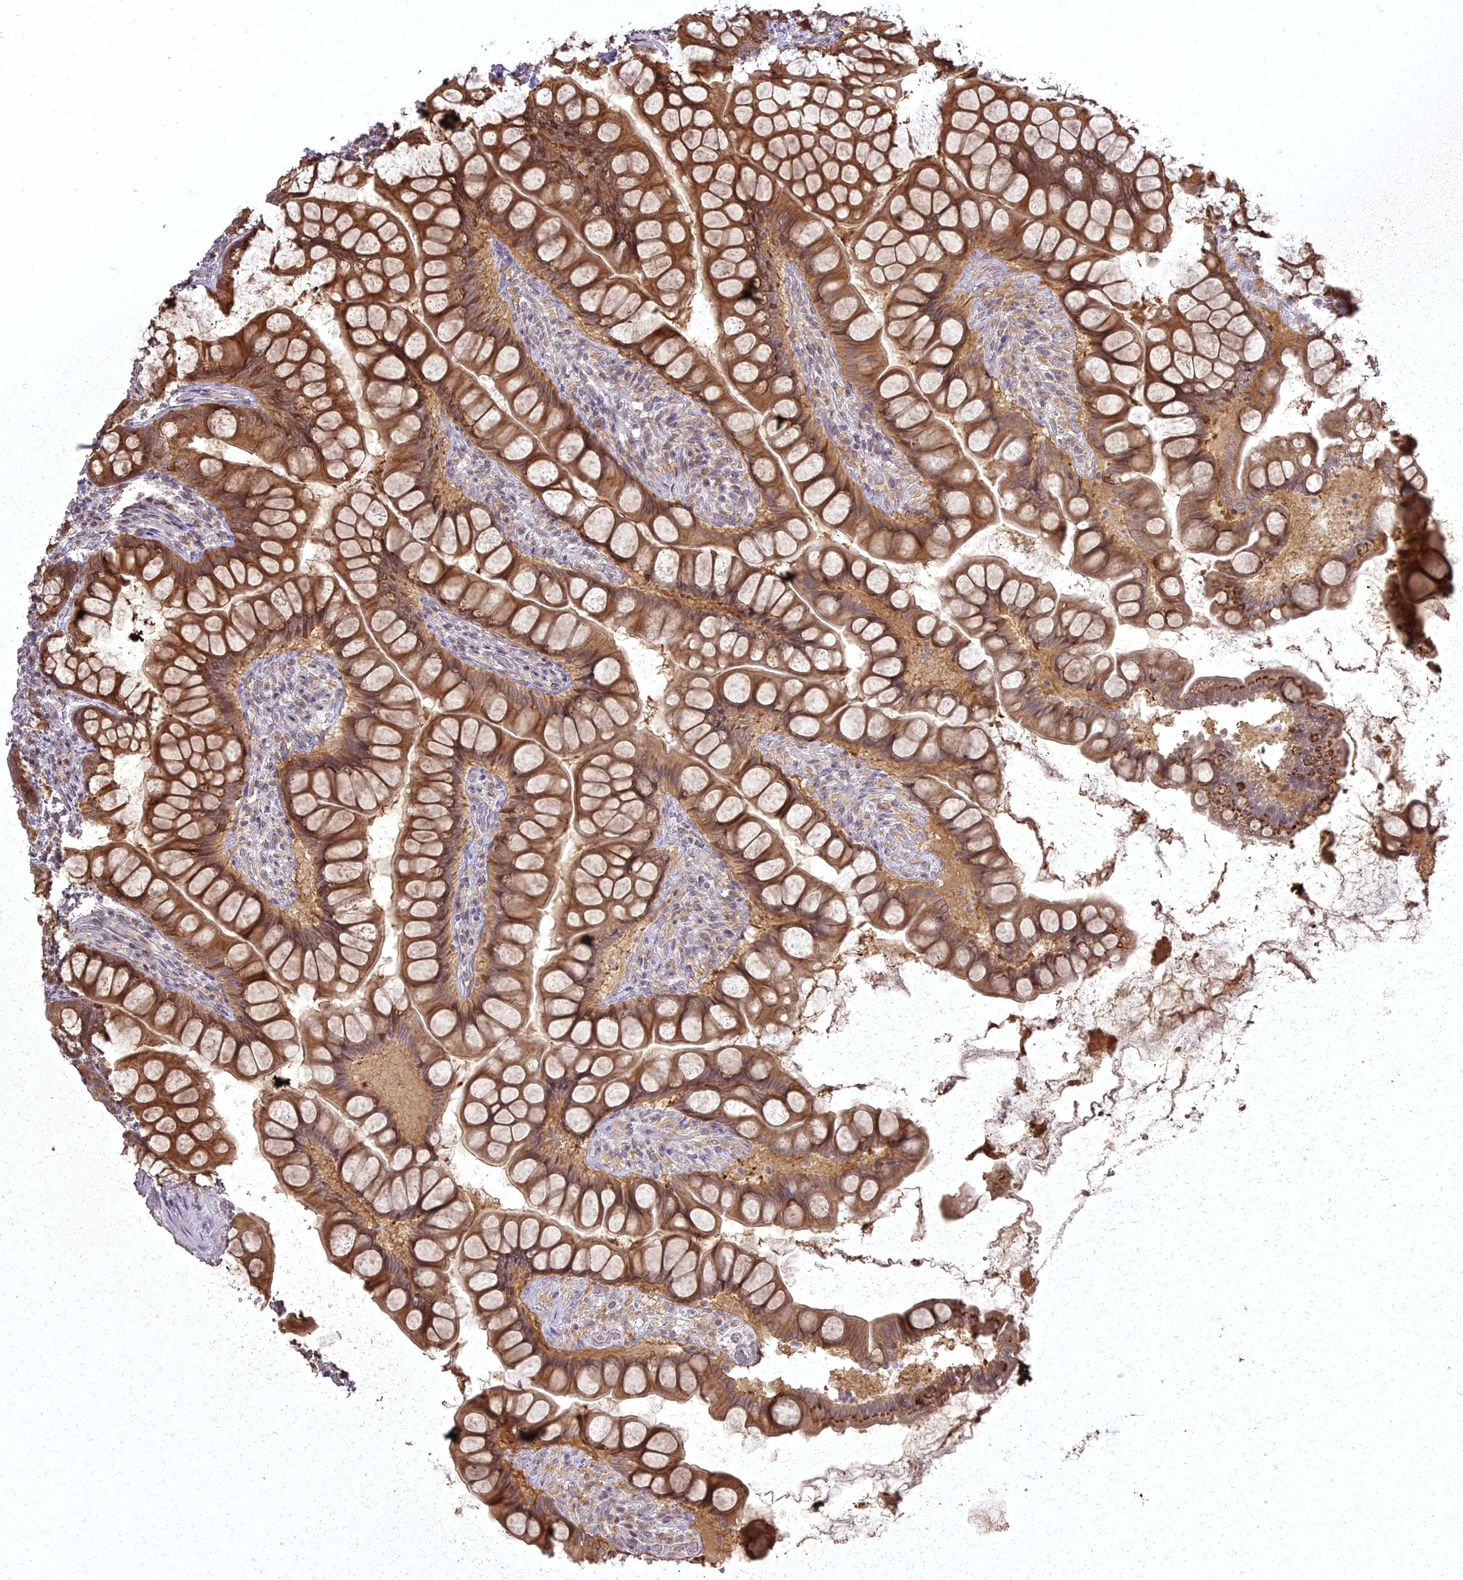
{"staining": {"intensity": "moderate", "quantity": ">75%", "location": "cytoplasmic/membranous"}, "tissue": "small intestine", "cell_type": "Glandular cells", "image_type": "normal", "snomed": [{"axis": "morphology", "description": "Normal tissue, NOS"}, {"axis": "topography", "description": "Small intestine"}], "caption": "DAB immunohistochemical staining of normal small intestine shows moderate cytoplasmic/membranous protein positivity in about >75% of glandular cells.", "gene": "ING5", "patient": {"sex": "male", "age": 70}}